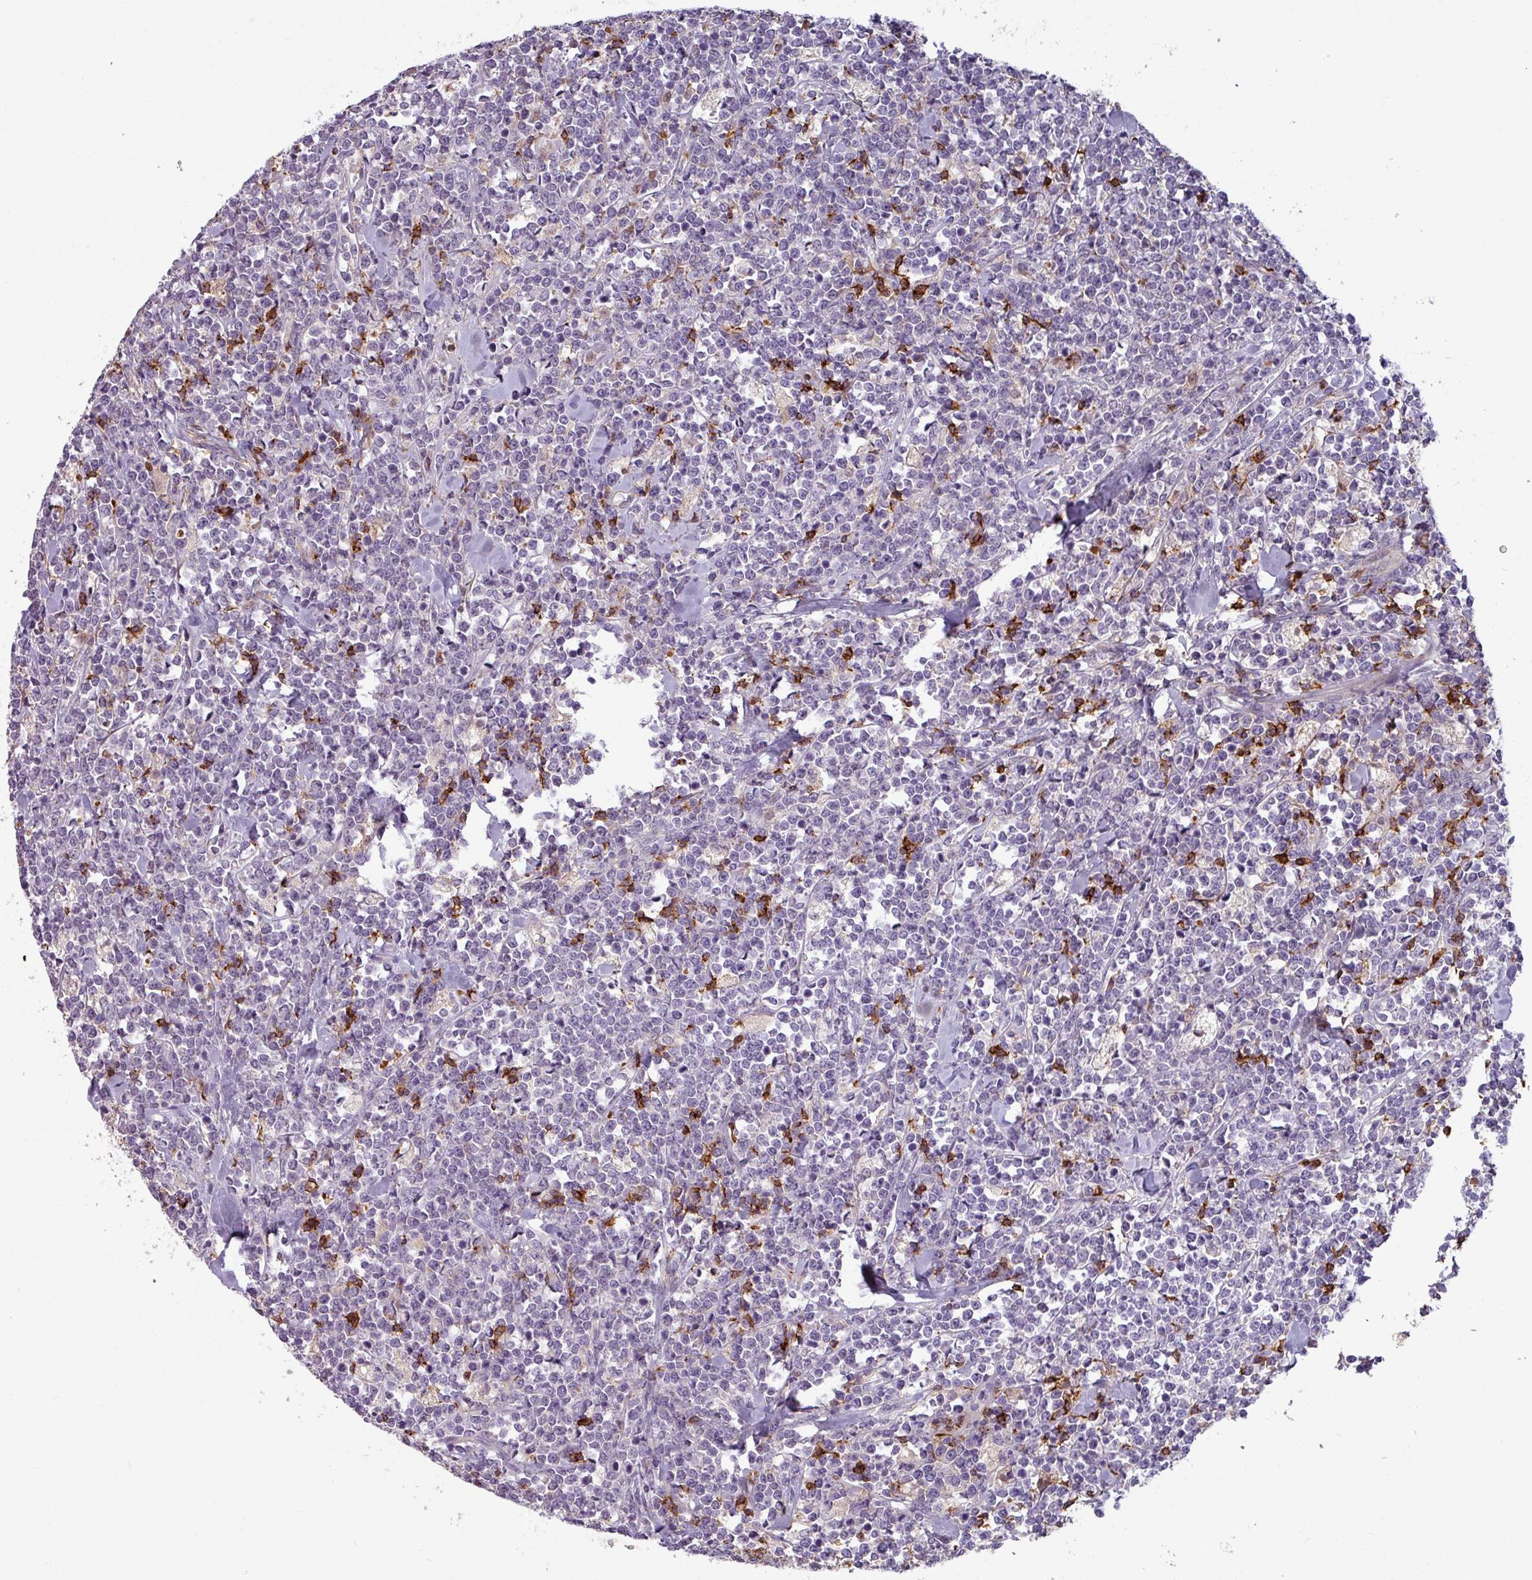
{"staining": {"intensity": "strong", "quantity": "<25%", "location": "cytoplasmic/membranous"}, "tissue": "lymphoma", "cell_type": "Tumor cells", "image_type": "cancer", "snomed": [{"axis": "morphology", "description": "Malignant lymphoma, non-Hodgkin's type, High grade"}, {"axis": "topography", "description": "Small intestine"}, {"axis": "topography", "description": "Colon"}], "caption": "Lymphoma stained with immunohistochemistry (IHC) displays strong cytoplasmic/membranous staining in about <25% of tumor cells.", "gene": "CD8A", "patient": {"sex": "male", "age": 8}}